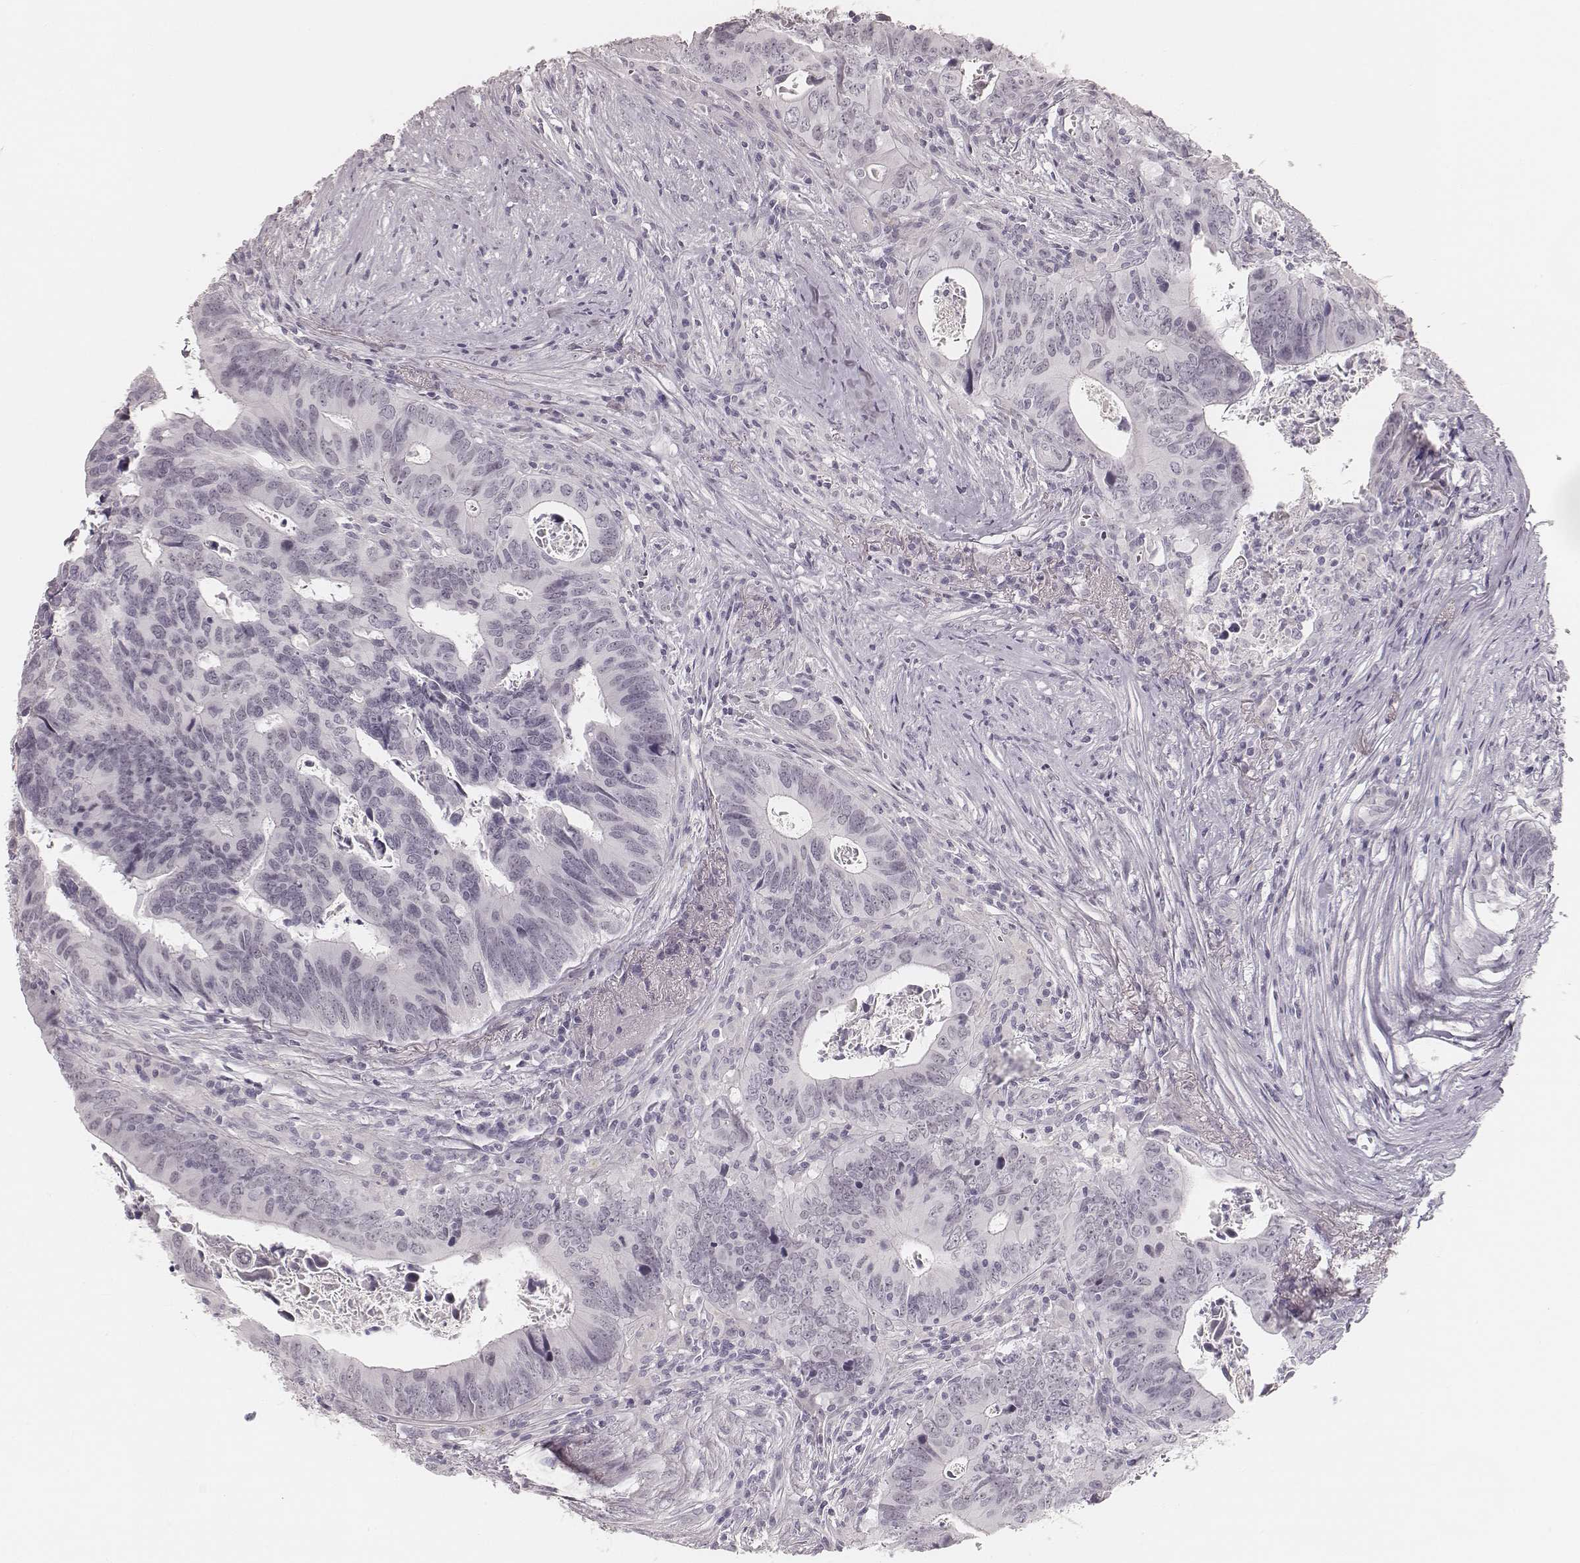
{"staining": {"intensity": "negative", "quantity": "none", "location": "none"}, "tissue": "colorectal cancer", "cell_type": "Tumor cells", "image_type": "cancer", "snomed": [{"axis": "morphology", "description": "Adenocarcinoma, NOS"}, {"axis": "topography", "description": "Colon"}], "caption": "Tumor cells are negative for brown protein staining in colorectal cancer (adenocarcinoma).", "gene": "HNF4G", "patient": {"sex": "female", "age": 82}}